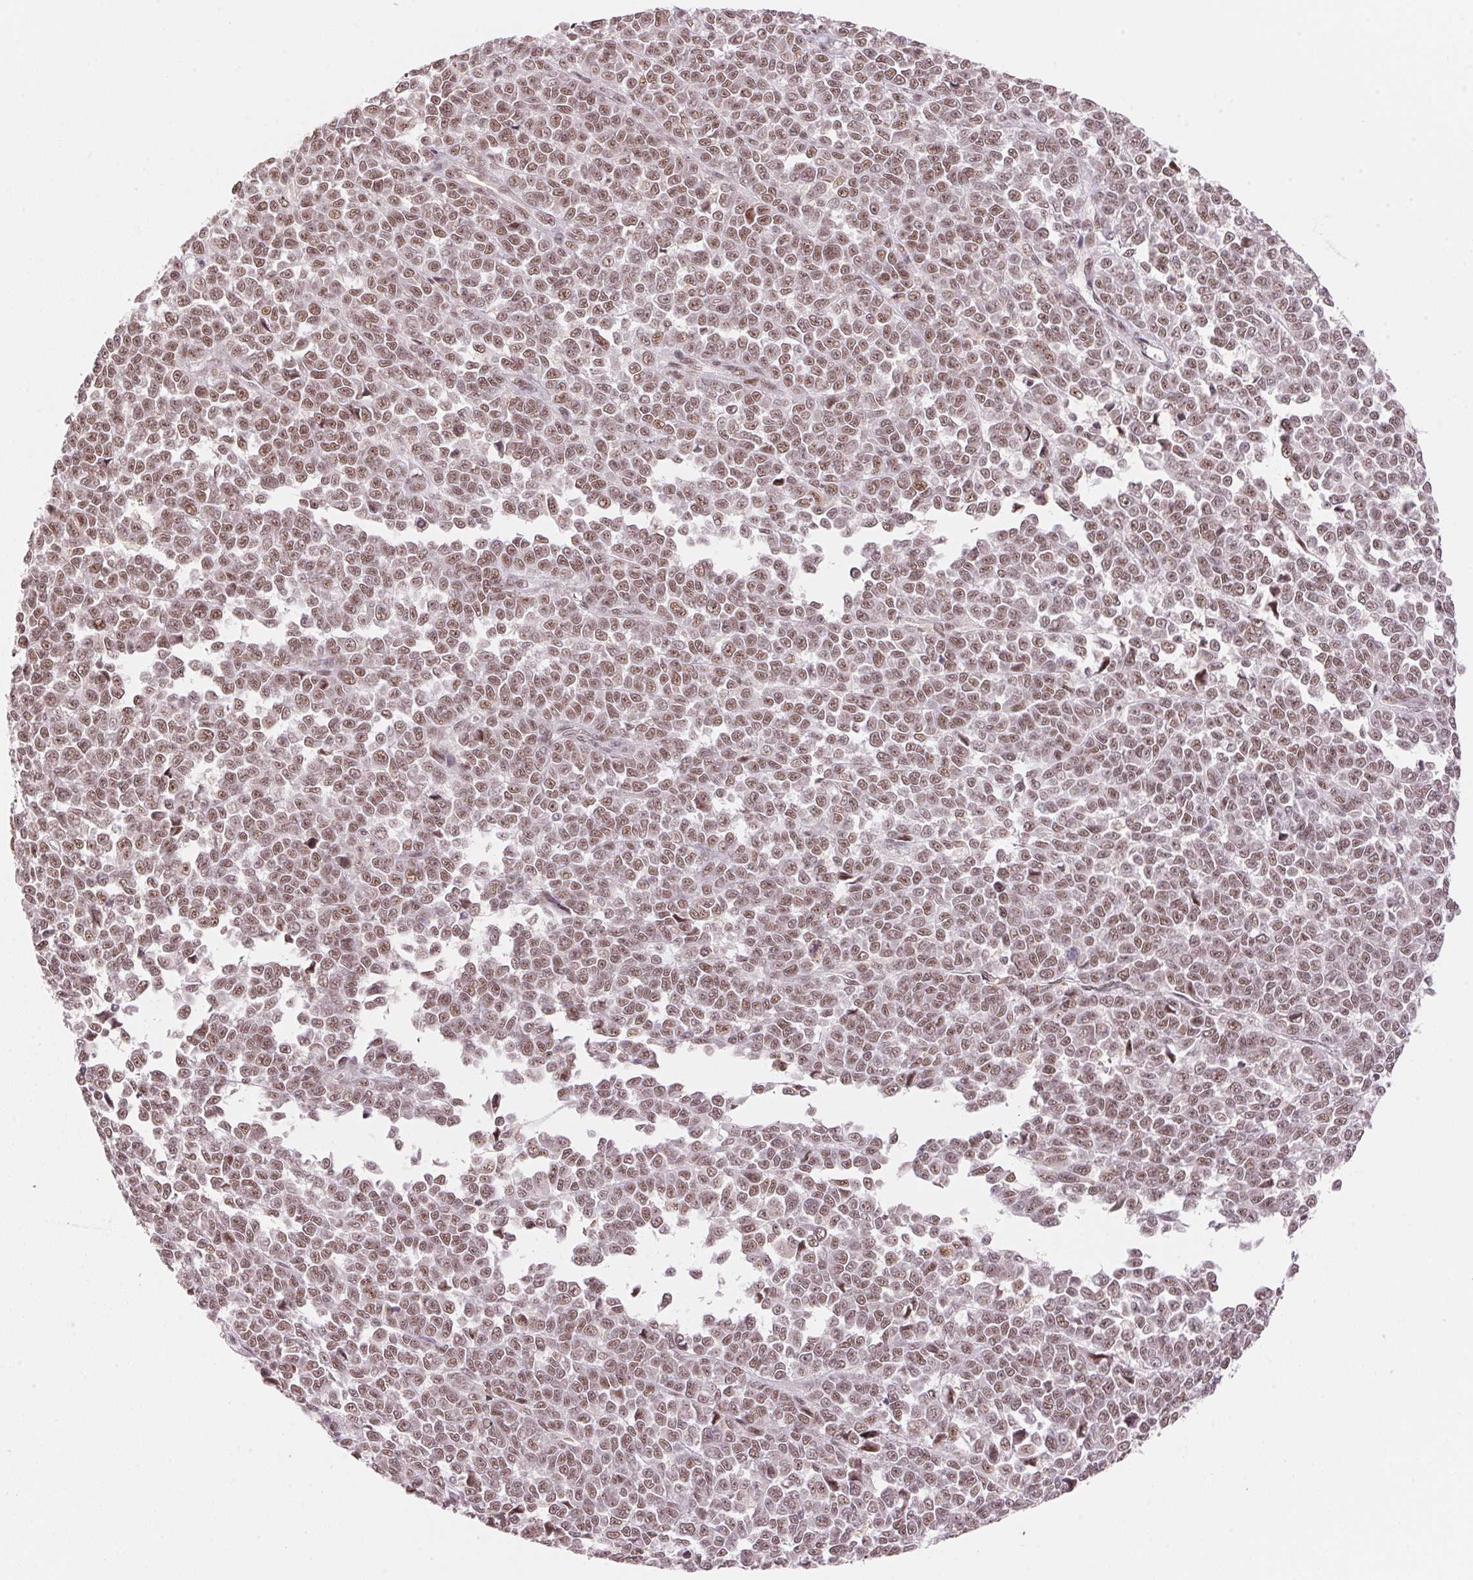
{"staining": {"intensity": "moderate", "quantity": ">75%", "location": "nuclear"}, "tissue": "melanoma", "cell_type": "Tumor cells", "image_type": "cancer", "snomed": [{"axis": "morphology", "description": "Malignant melanoma, NOS"}, {"axis": "topography", "description": "Skin"}], "caption": "Approximately >75% of tumor cells in human melanoma demonstrate moderate nuclear protein expression as visualized by brown immunohistochemical staining.", "gene": "HNRNPDL", "patient": {"sex": "female", "age": 95}}